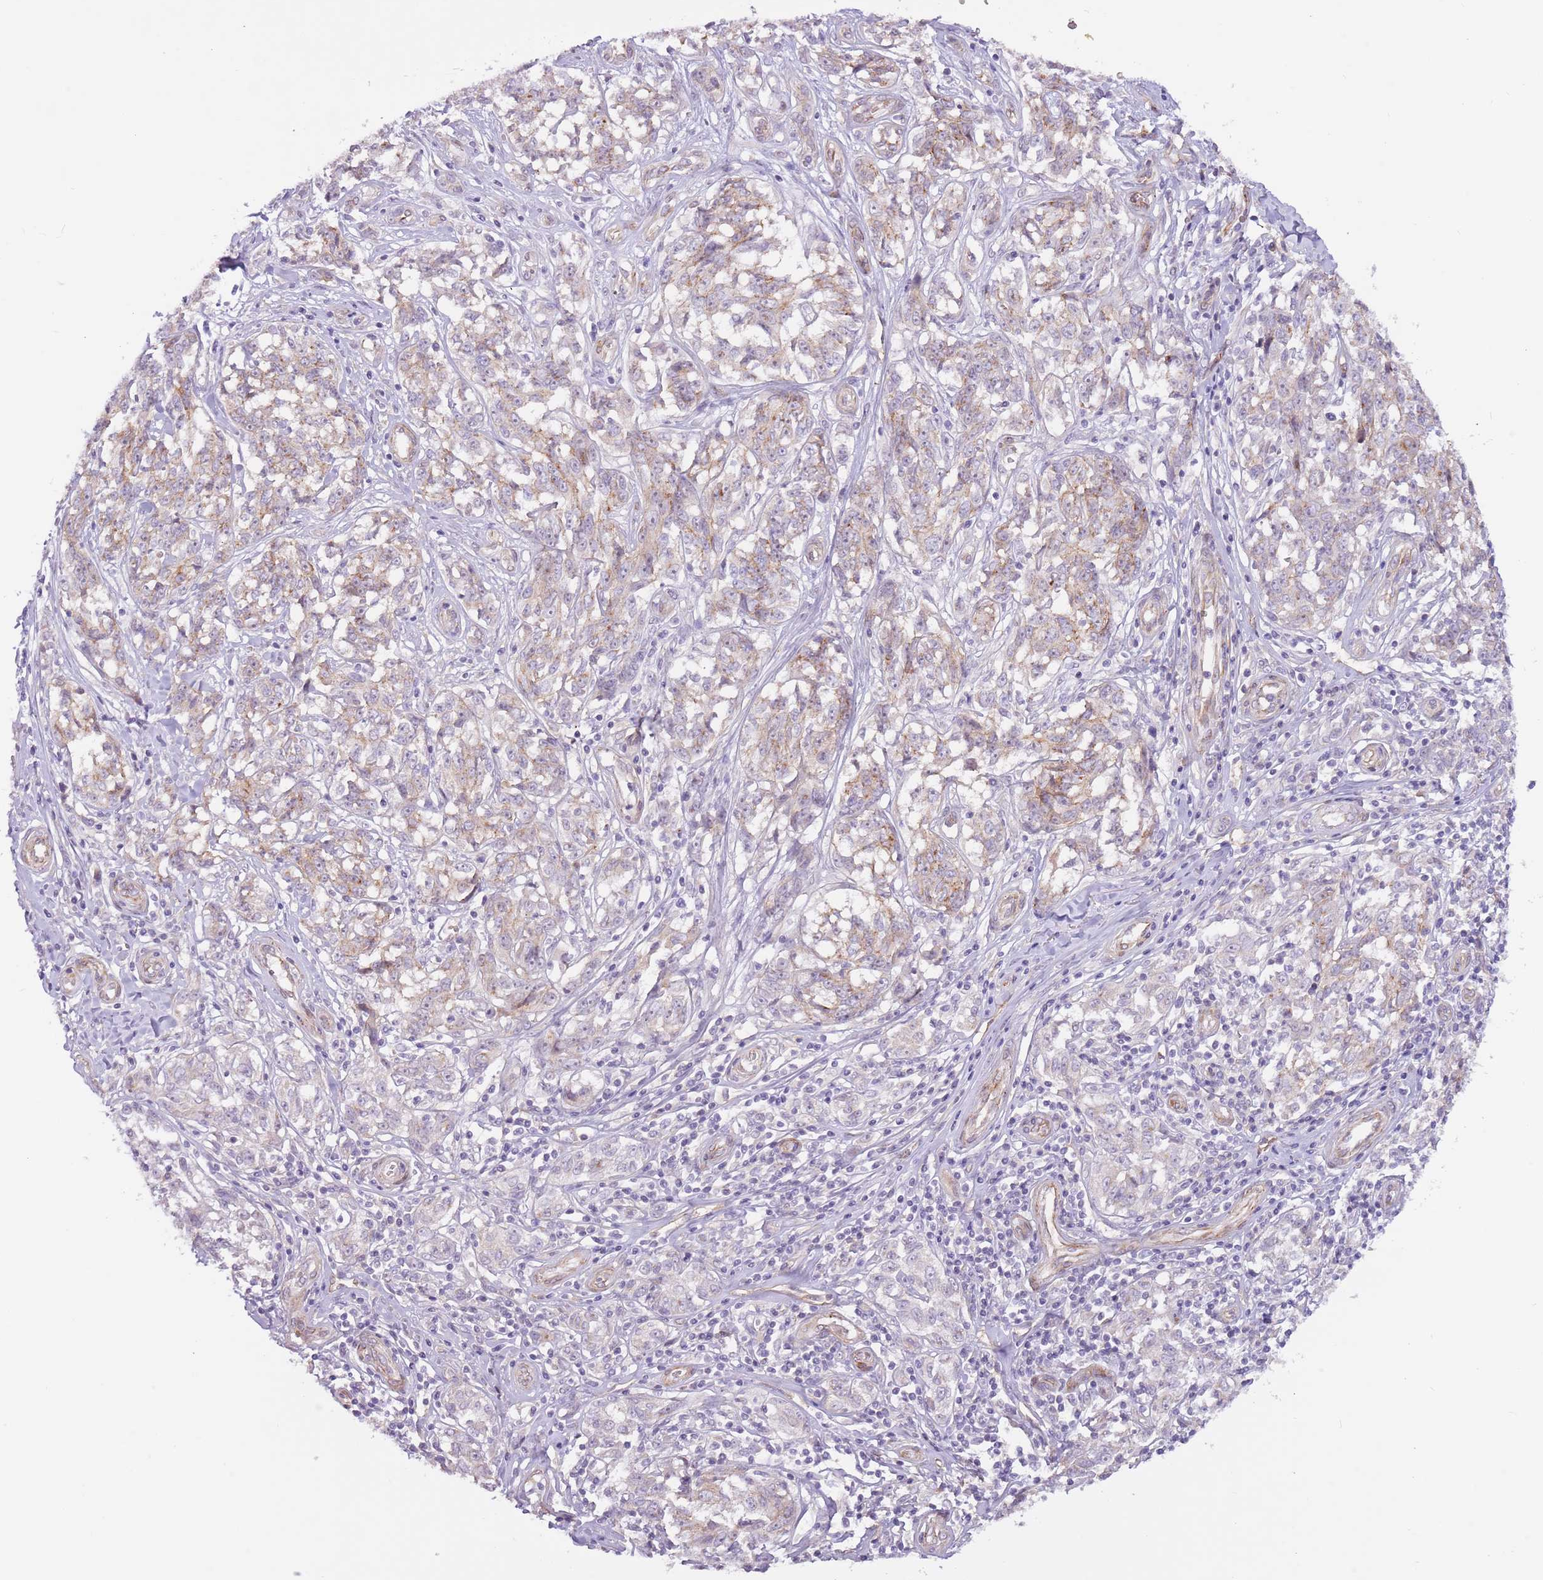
{"staining": {"intensity": "weak", "quantity": "<25%", "location": "cytoplasmic/membranous"}, "tissue": "melanoma", "cell_type": "Tumor cells", "image_type": "cancer", "snomed": [{"axis": "morphology", "description": "Normal tissue, NOS"}, {"axis": "morphology", "description": "Malignant melanoma, NOS"}, {"axis": "topography", "description": "Skin"}], "caption": "The photomicrograph exhibits no staining of tumor cells in melanoma.", "gene": "MRO", "patient": {"sex": "female", "age": 64}}